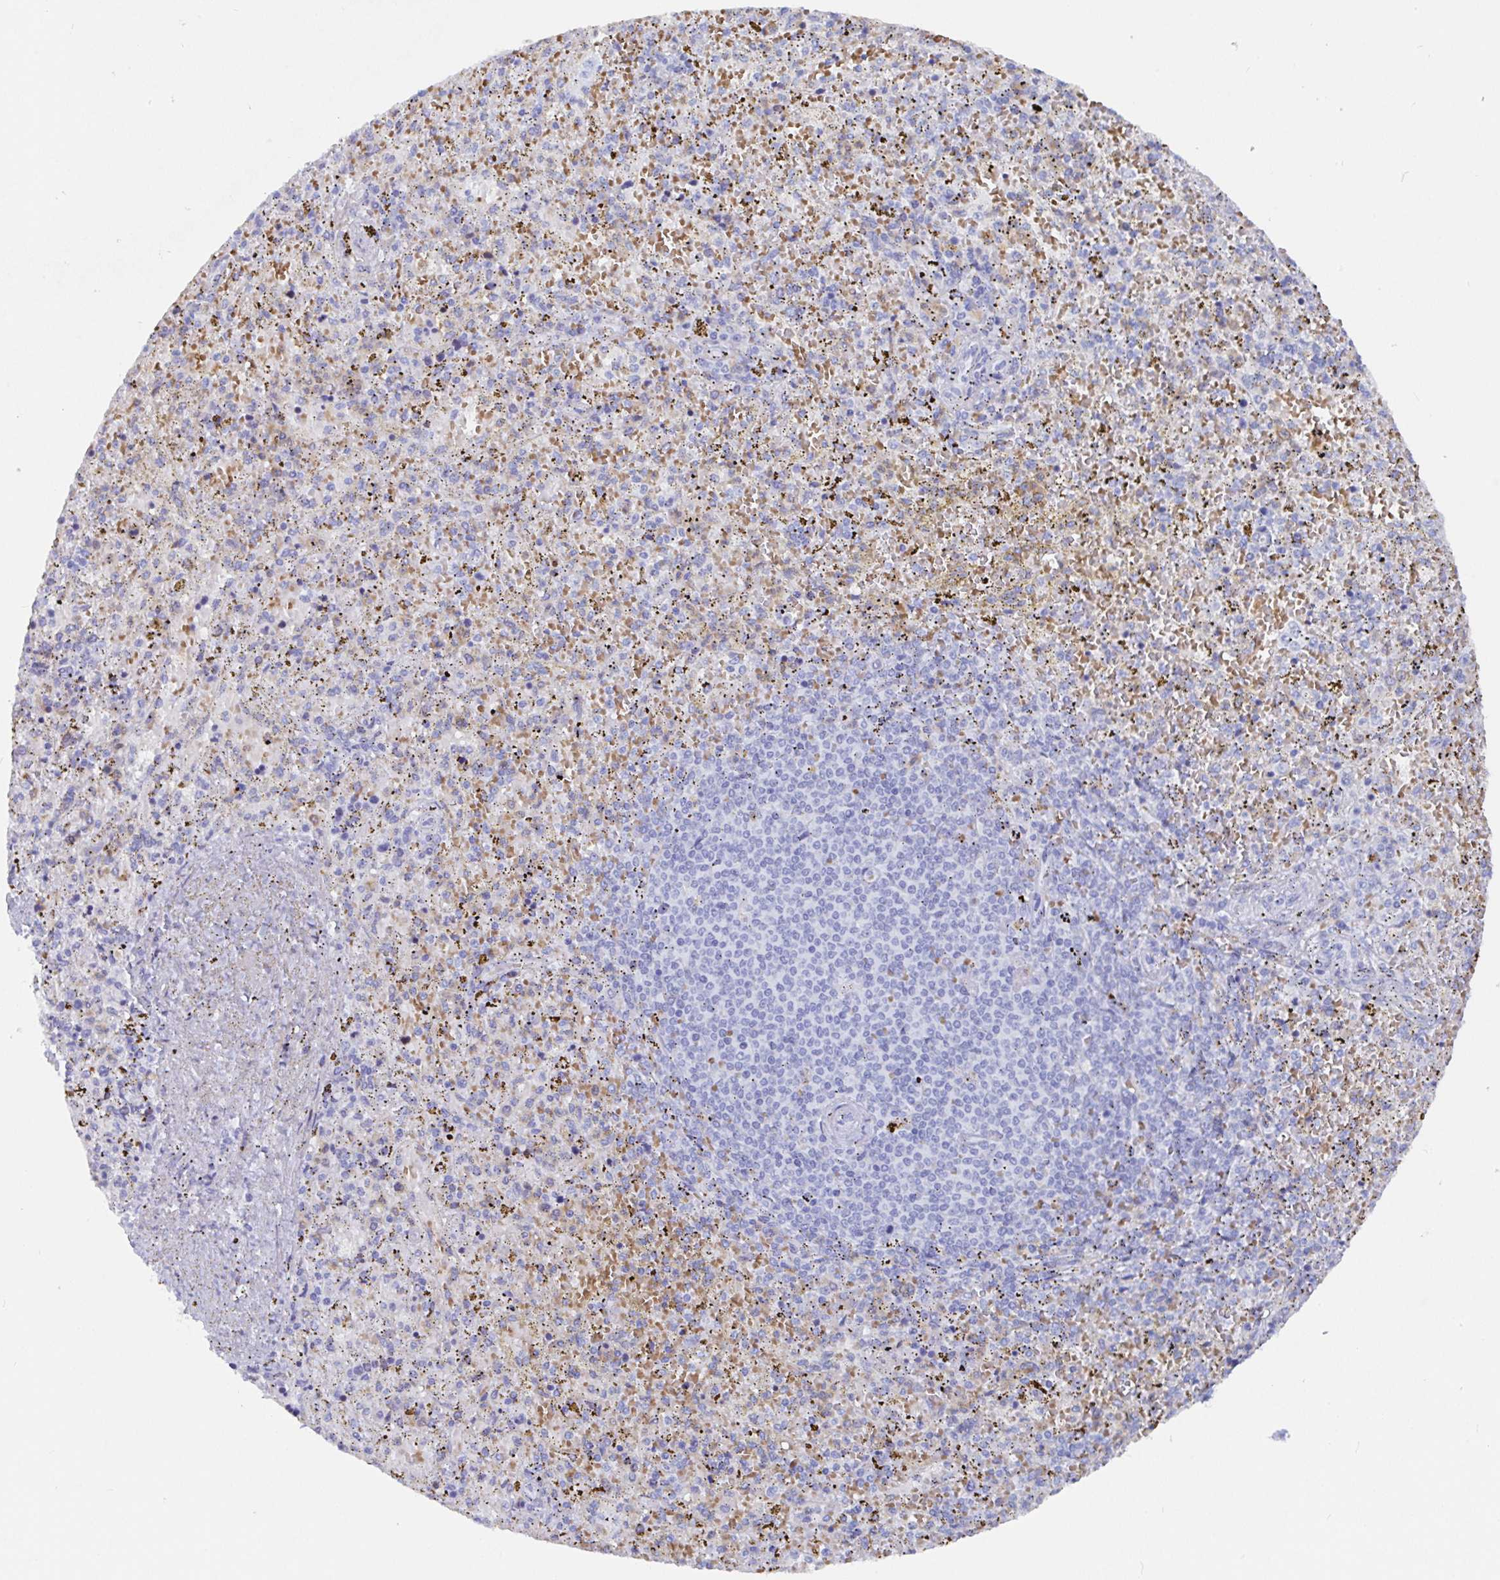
{"staining": {"intensity": "negative", "quantity": "none", "location": "none"}, "tissue": "spleen", "cell_type": "Cells in red pulp", "image_type": "normal", "snomed": [{"axis": "morphology", "description": "Normal tissue, NOS"}, {"axis": "topography", "description": "Spleen"}], "caption": "Immunohistochemistry (IHC) photomicrograph of unremarkable spleen stained for a protein (brown), which shows no staining in cells in red pulp. (DAB (3,3'-diaminobenzidine) IHC with hematoxylin counter stain).", "gene": "CLDN8", "patient": {"sex": "female", "age": 50}}